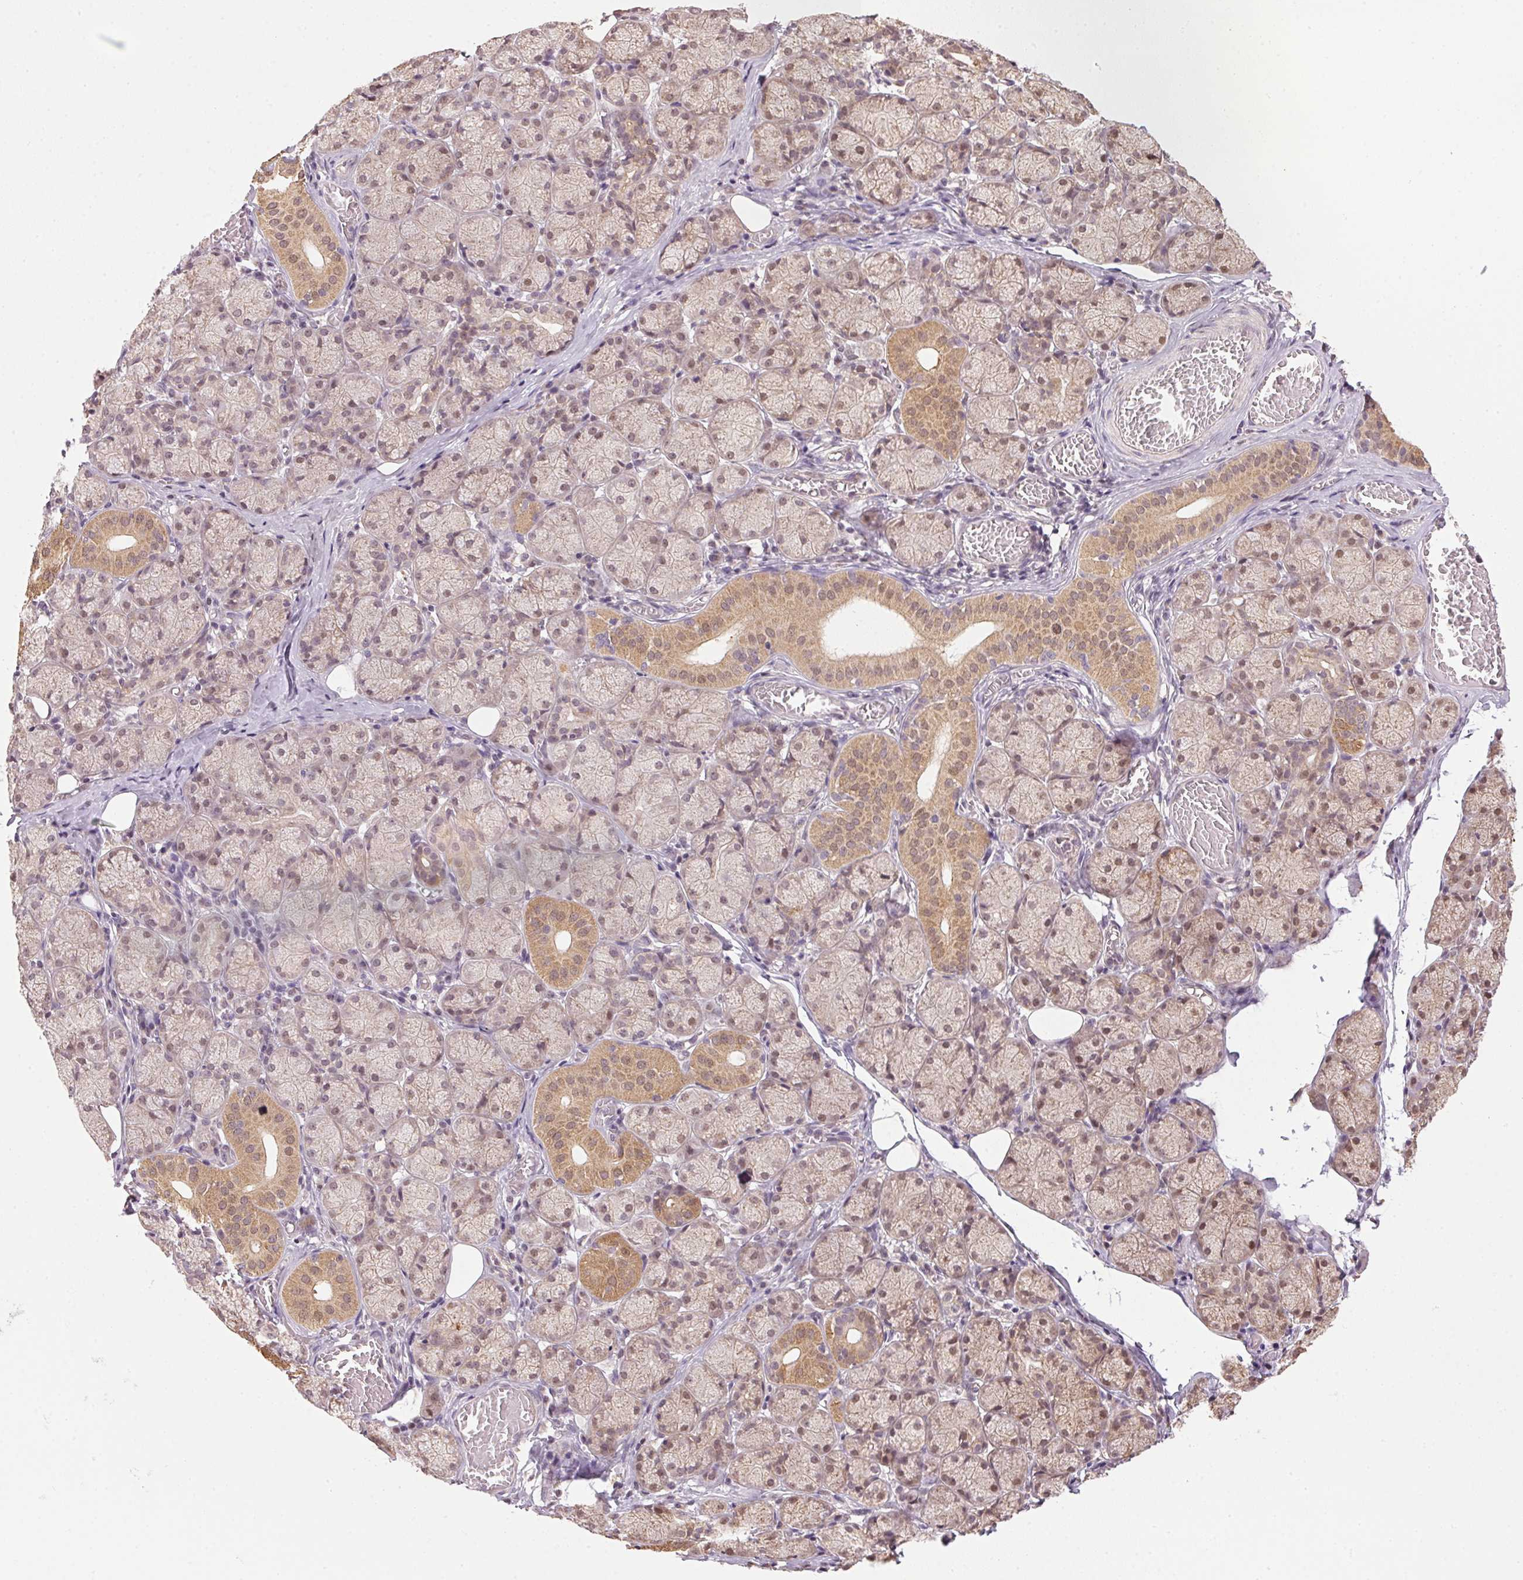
{"staining": {"intensity": "moderate", "quantity": "25%-75%", "location": "cytoplasmic/membranous,nuclear"}, "tissue": "salivary gland", "cell_type": "Glandular cells", "image_type": "normal", "snomed": [{"axis": "morphology", "description": "Normal tissue, NOS"}, {"axis": "topography", "description": "Salivary gland"}, {"axis": "topography", "description": "Peripheral nerve tissue"}], "caption": "IHC photomicrograph of normal salivary gland: human salivary gland stained using IHC reveals medium levels of moderate protein expression localized specifically in the cytoplasmic/membranous,nuclear of glandular cells, appearing as a cytoplasmic/membranous,nuclear brown color.", "gene": "SC5D", "patient": {"sex": "female", "age": 24}}